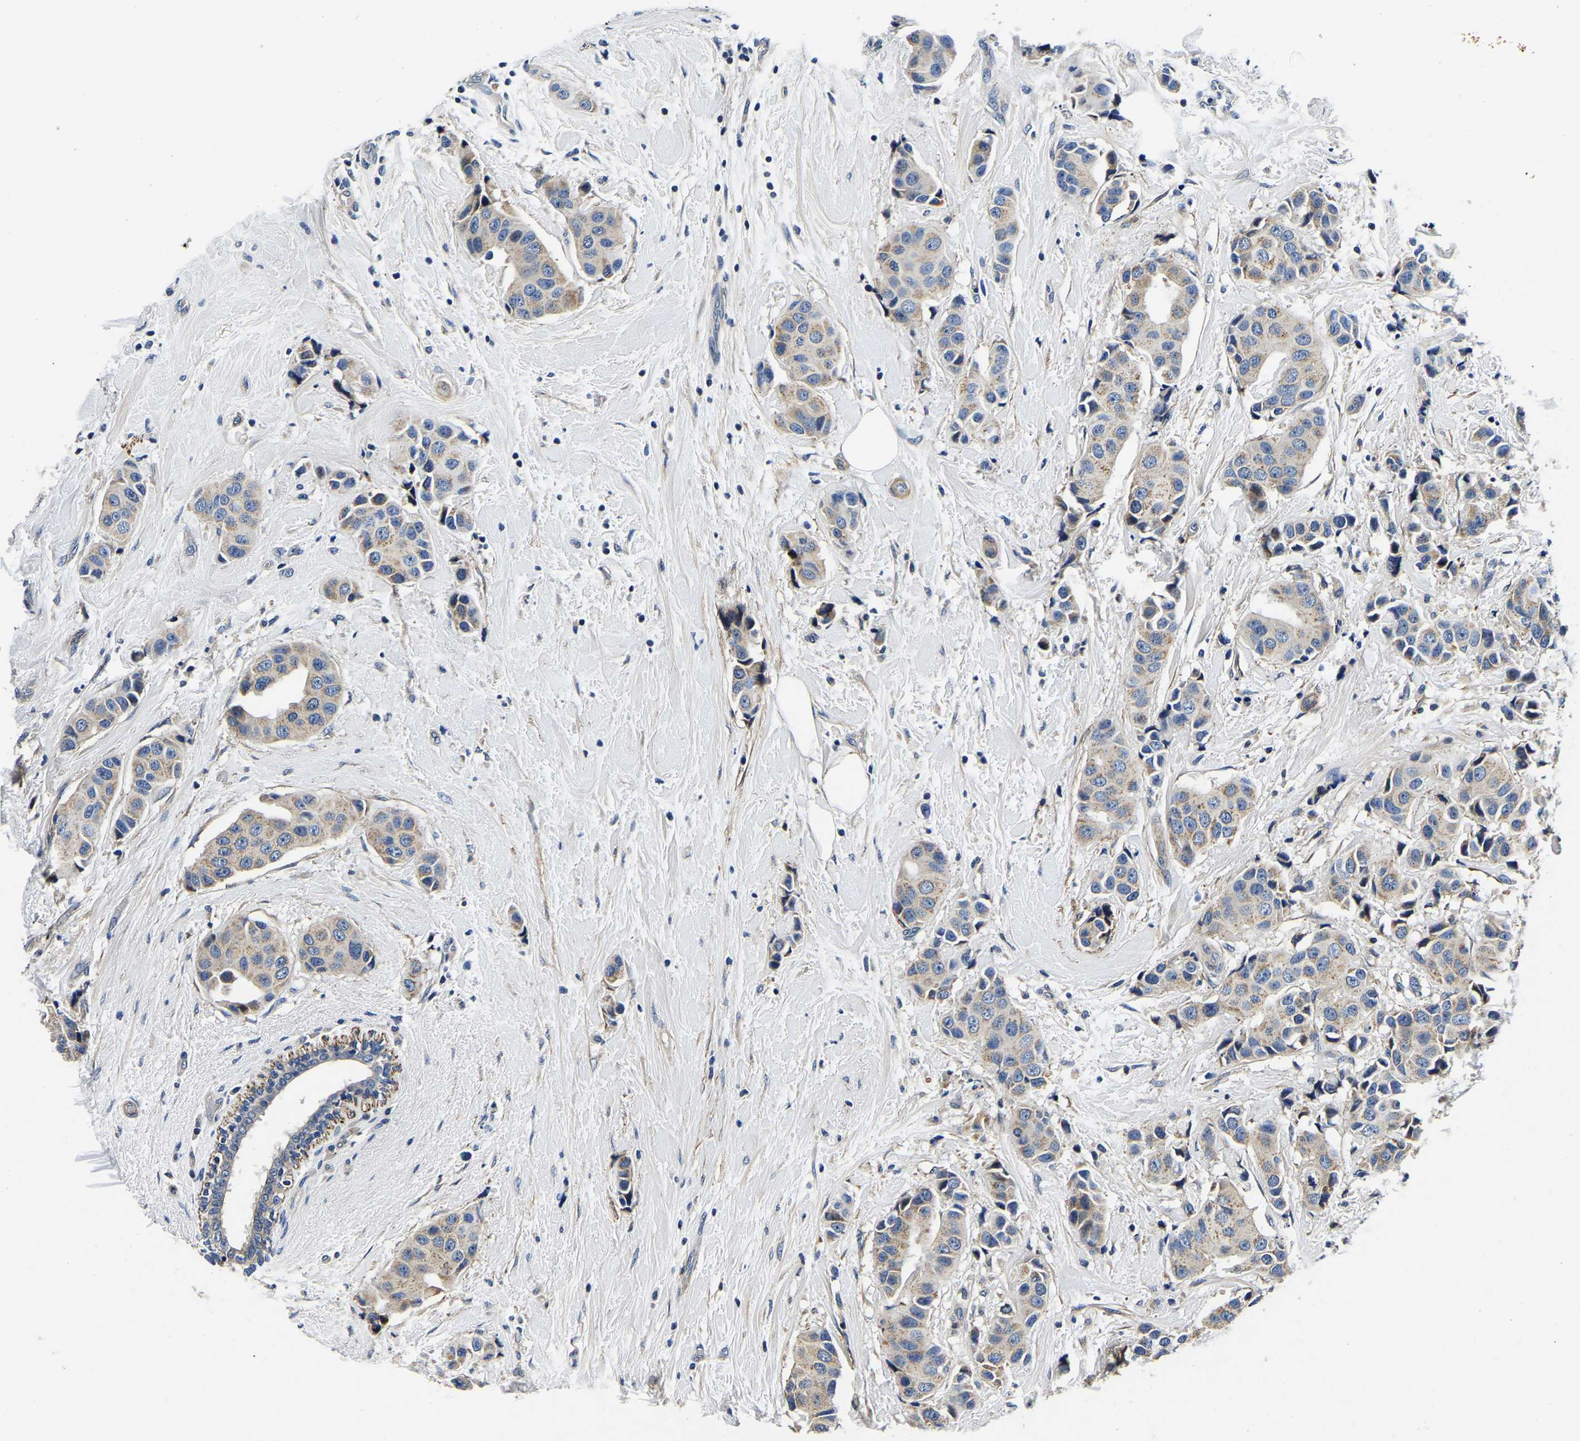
{"staining": {"intensity": "weak", "quantity": ">75%", "location": "cytoplasmic/membranous"}, "tissue": "breast cancer", "cell_type": "Tumor cells", "image_type": "cancer", "snomed": [{"axis": "morphology", "description": "Normal tissue, NOS"}, {"axis": "morphology", "description": "Duct carcinoma"}, {"axis": "topography", "description": "Breast"}], "caption": "A brown stain highlights weak cytoplasmic/membranous staining of a protein in intraductal carcinoma (breast) tumor cells.", "gene": "KCTD17", "patient": {"sex": "female", "age": 39}}